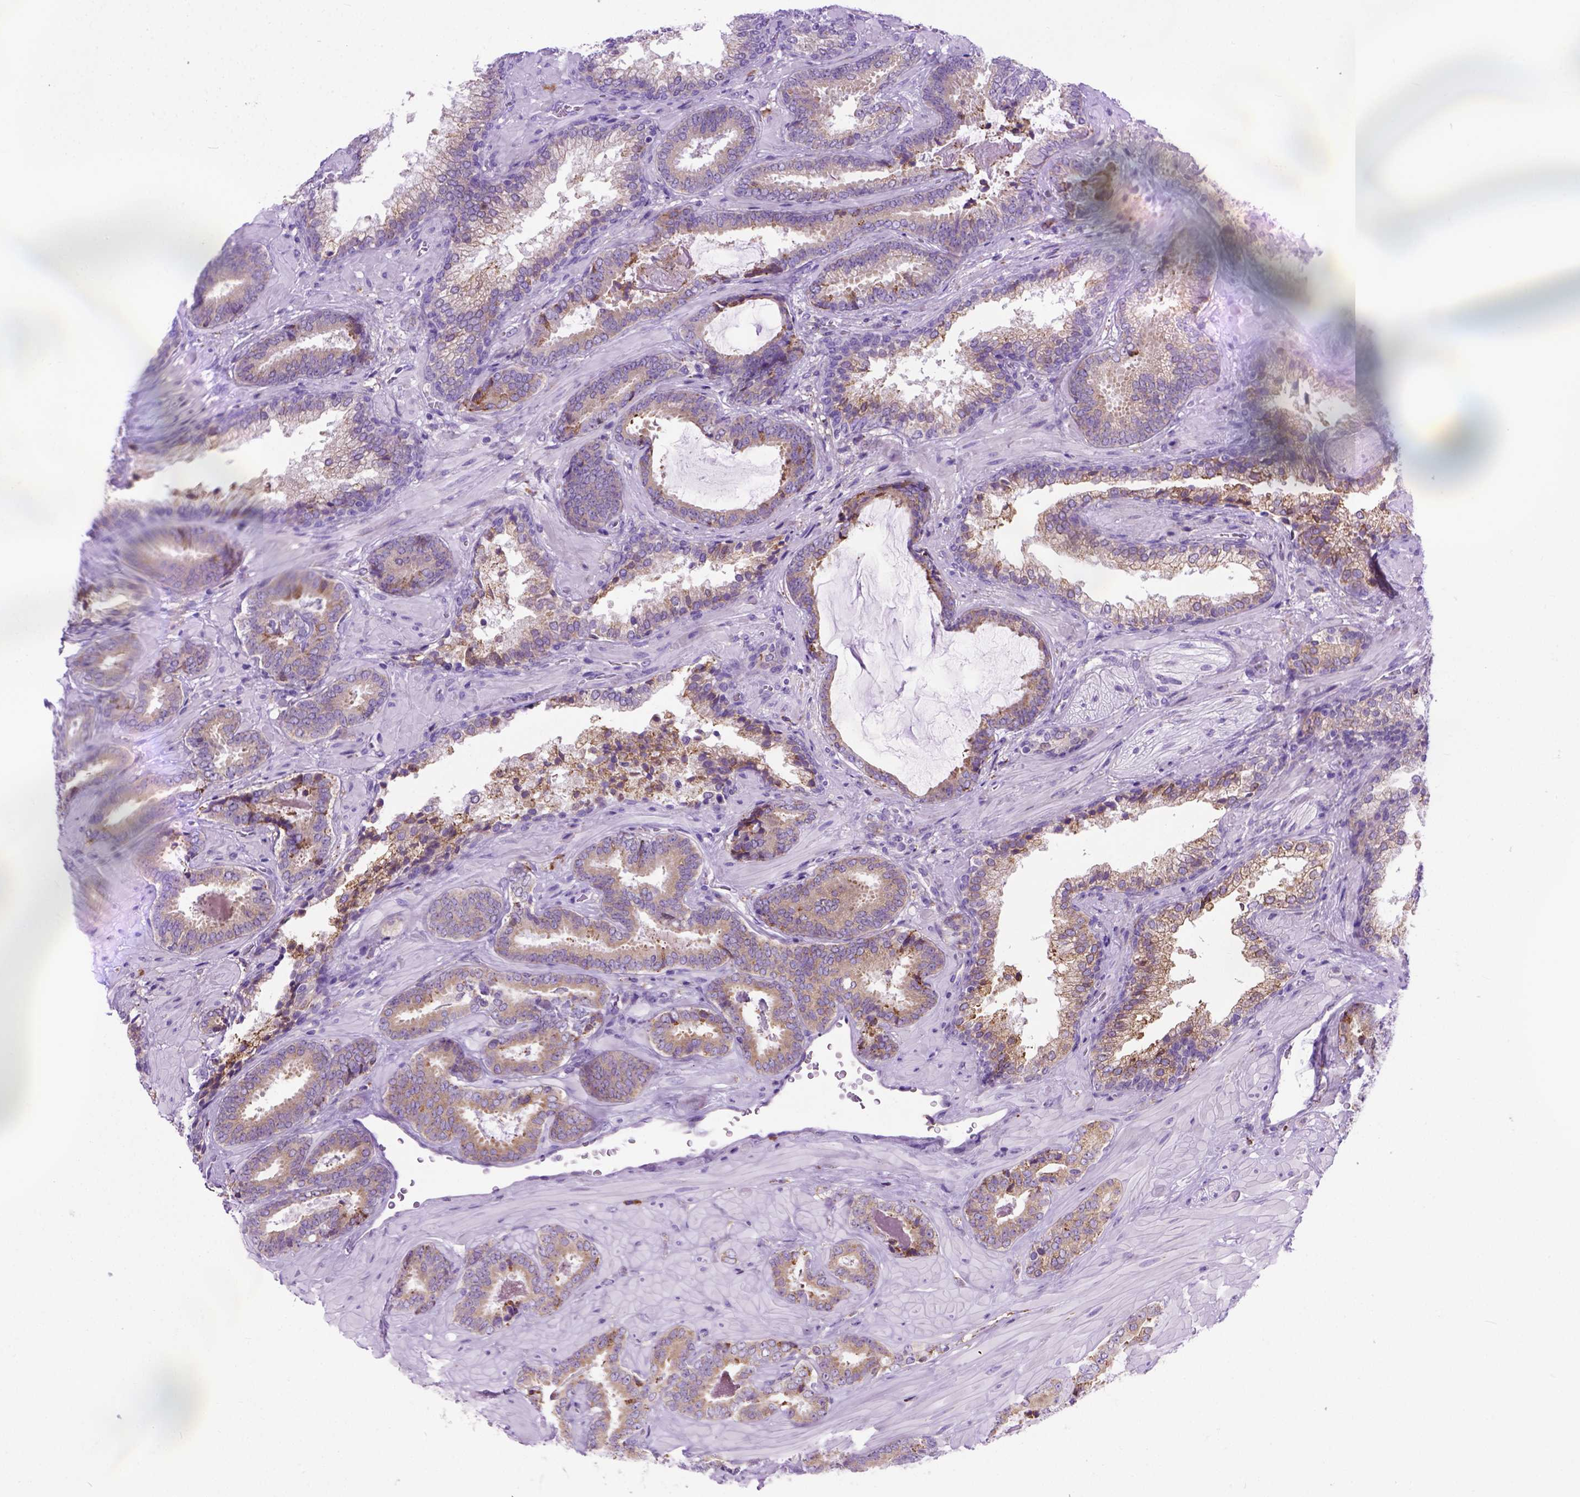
{"staining": {"intensity": "moderate", "quantity": ">75%", "location": "cytoplasmic/membranous"}, "tissue": "prostate cancer", "cell_type": "Tumor cells", "image_type": "cancer", "snomed": [{"axis": "morphology", "description": "Adenocarcinoma, Low grade"}, {"axis": "topography", "description": "Prostate"}], "caption": "Tumor cells demonstrate moderate cytoplasmic/membranous expression in about >75% of cells in adenocarcinoma (low-grade) (prostate). (DAB IHC with brightfield microscopy, high magnification).", "gene": "PLK4", "patient": {"sex": "male", "age": 61}}